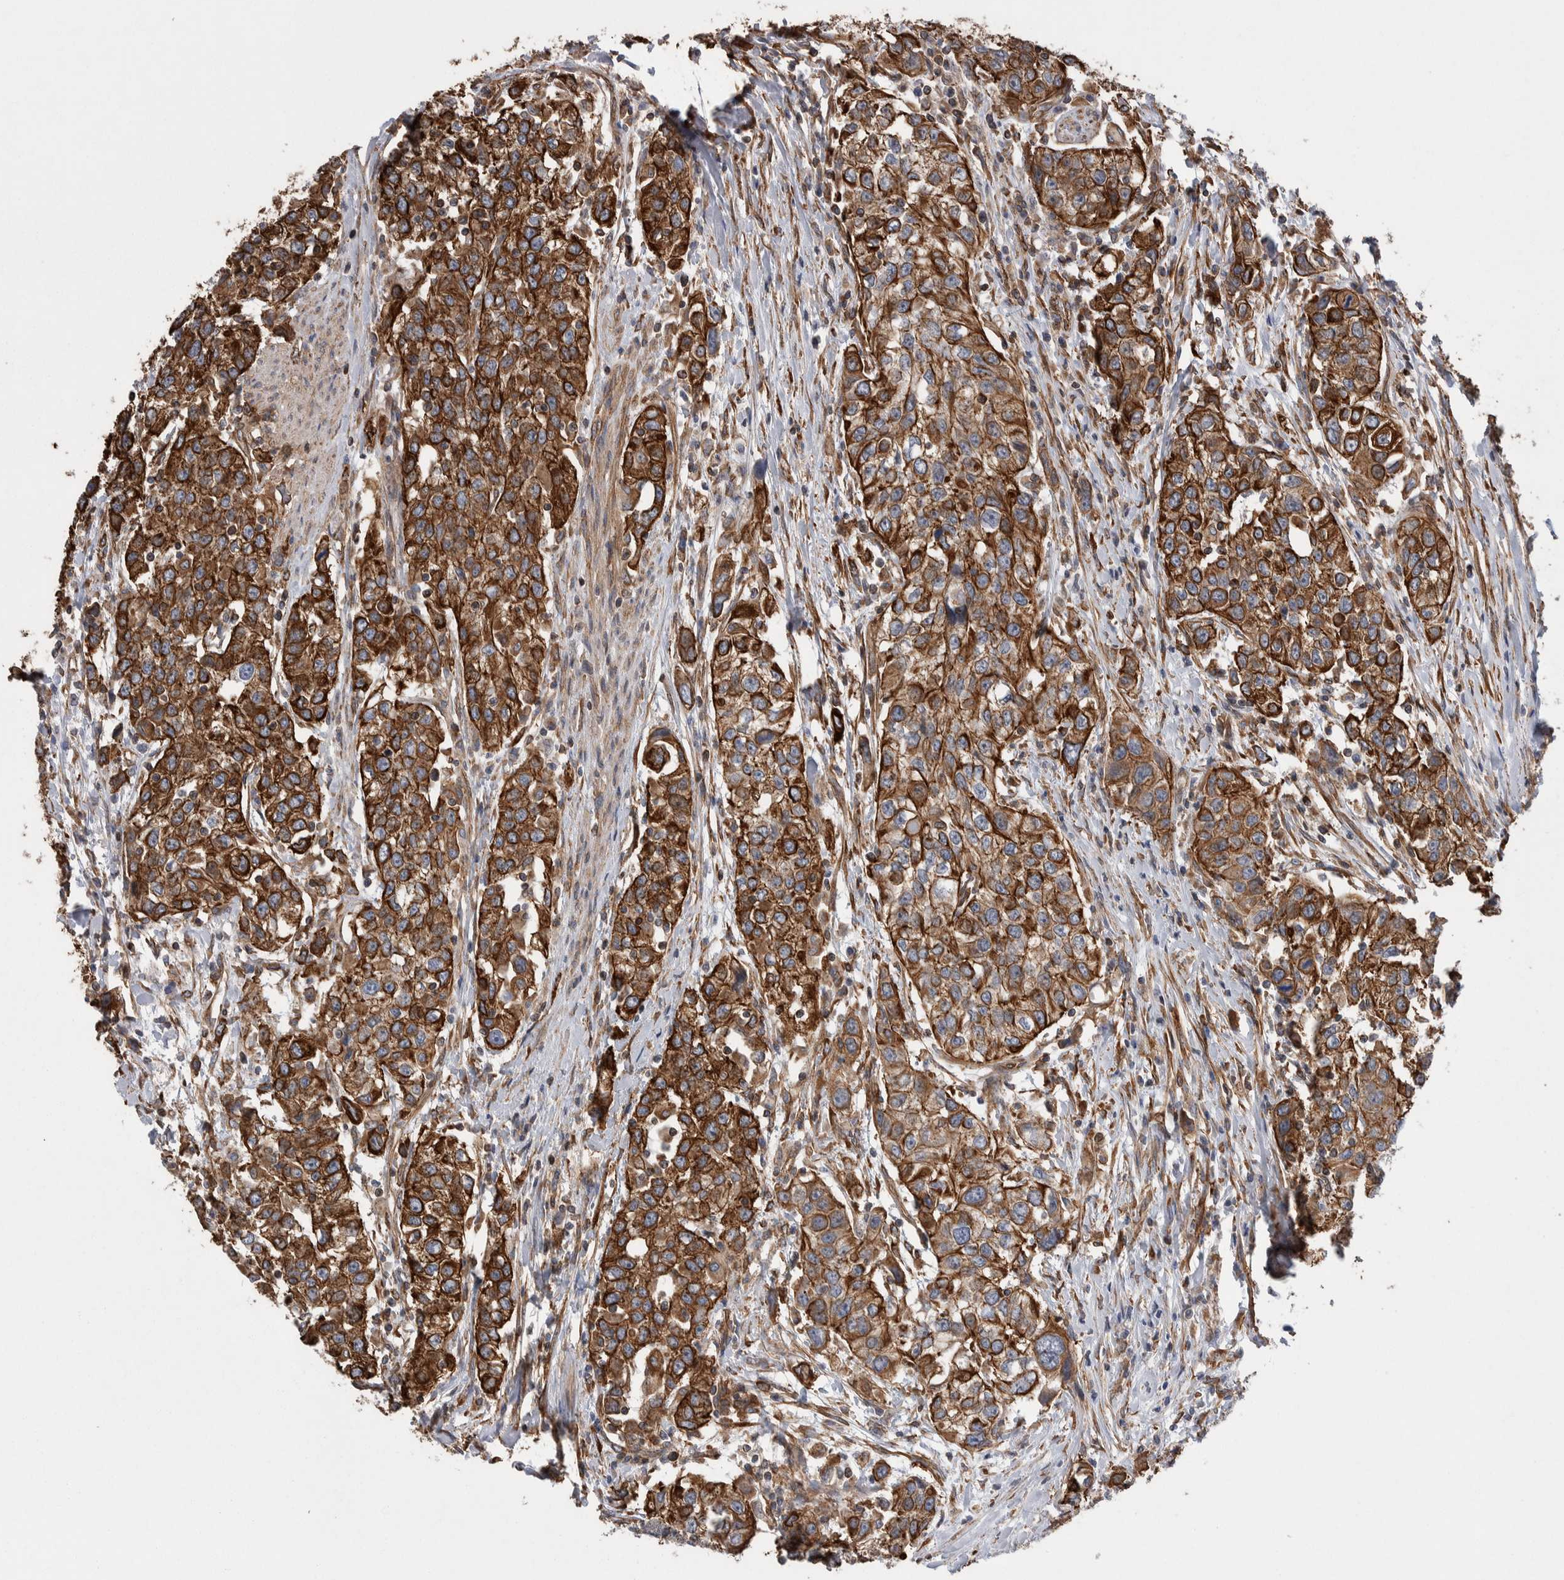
{"staining": {"intensity": "strong", "quantity": ">75%", "location": "cytoplasmic/membranous"}, "tissue": "urothelial cancer", "cell_type": "Tumor cells", "image_type": "cancer", "snomed": [{"axis": "morphology", "description": "Urothelial carcinoma, High grade"}, {"axis": "topography", "description": "Urinary bladder"}], "caption": "Protein expression analysis of human high-grade urothelial carcinoma reveals strong cytoplasmic/membranous expression in about >75% of tumor cells.", "gene": "KIF12", "patient": {"sex": "female", "age": 80}}